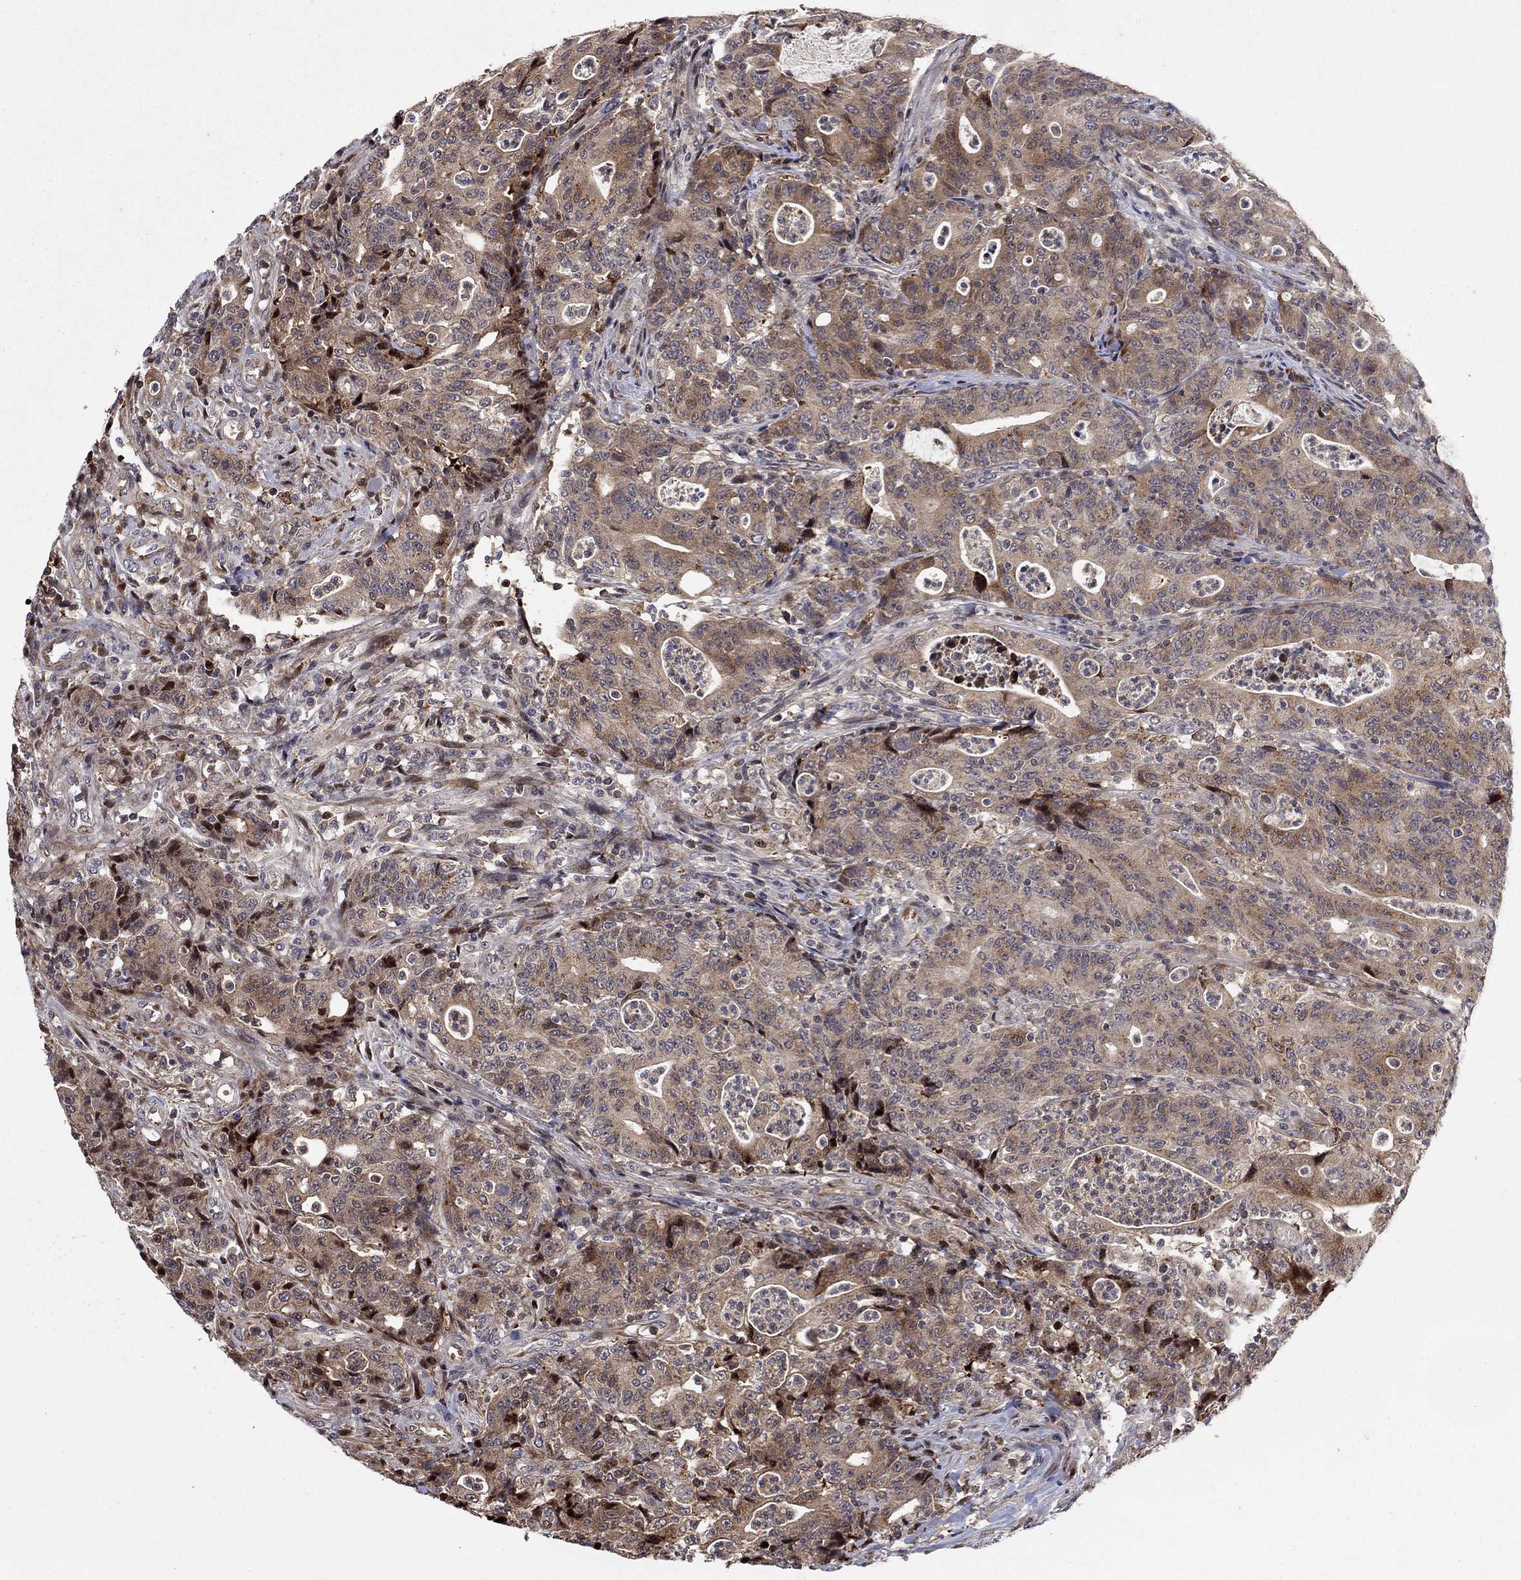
{"staining": {"intensity": "moderate", "quantity": "<25%", "location": "cytoplasmic/membranous"}, "tissue": "colorectal cancer", "cell_type": "Tumor cells", "image_type": "cancer", "snomed": [{"axis": "morphology", "description": "Adenocarcinoma, NOS"}, {"axis": "topography", "description": "Colon"}], "caption": "Colorectal cancer (adenocarcinoma) stained with DAB (3,3'-diaminobenzidine) immunohistochemistry shows low levels of moderate cytoplasmic/membranous positivity in approximately <25% of tumor cells.", "gene": "LPCAT4", "patient": {"sex": "male", "age": 70}}